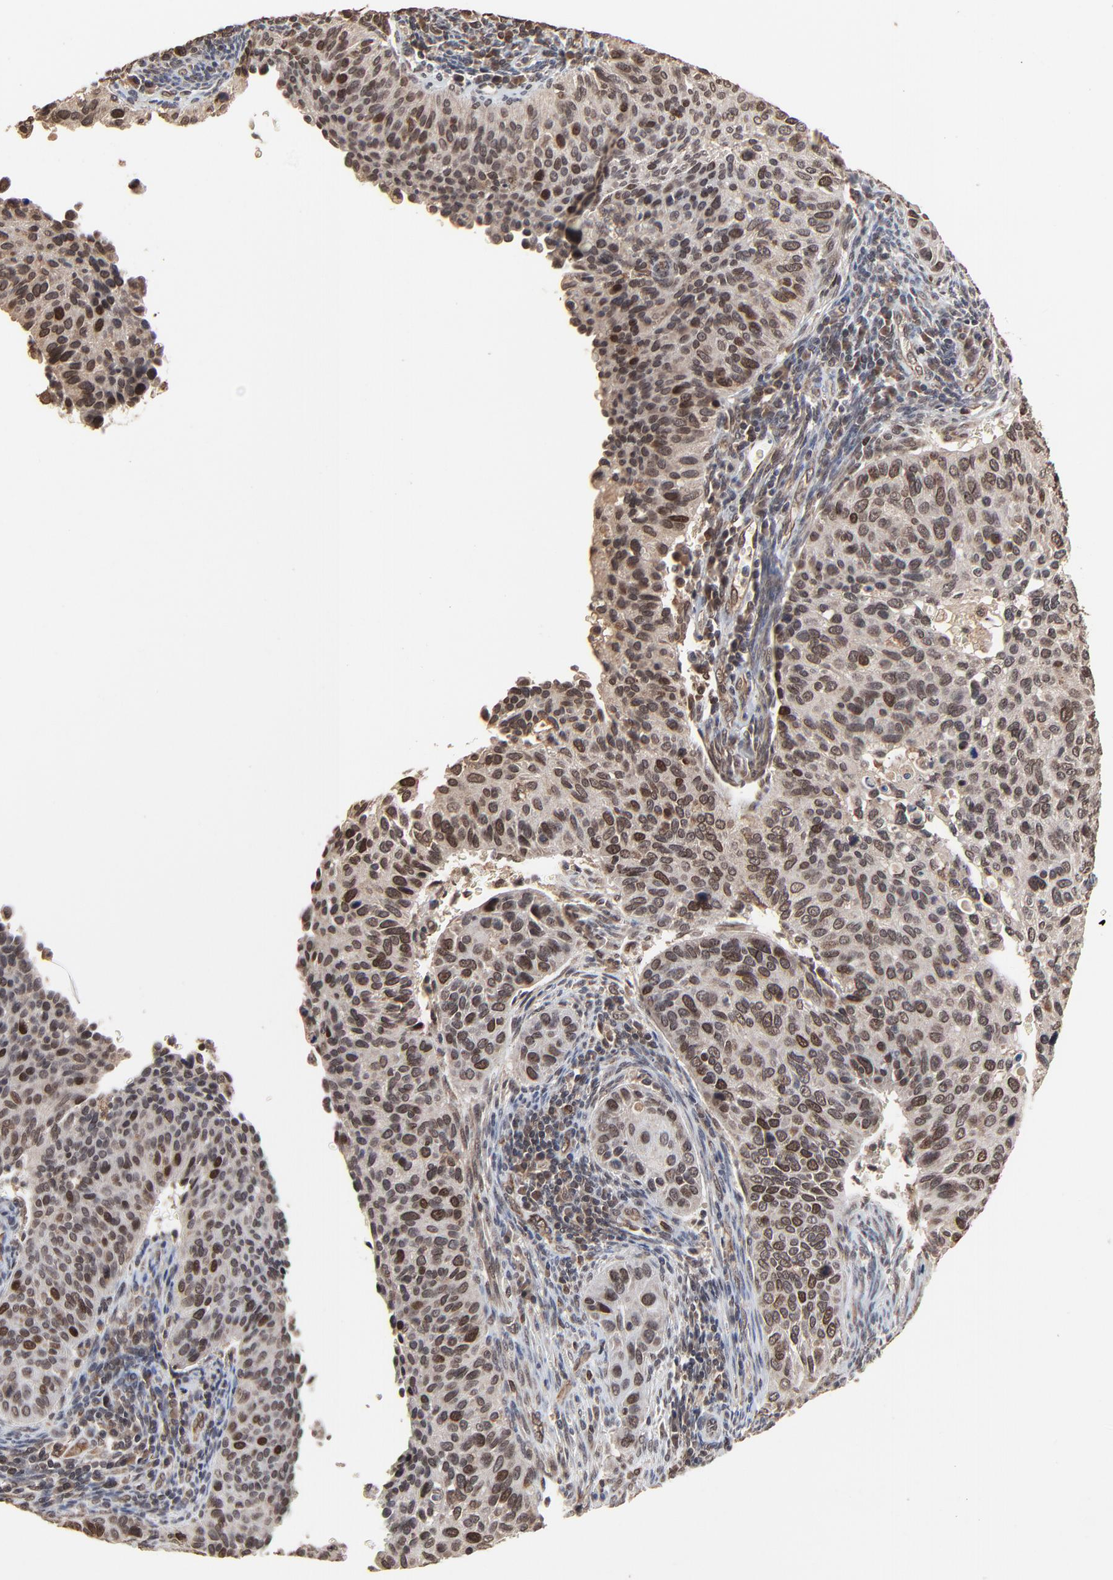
{"staining": {"intensity": "moderate", "quantity": ">75%", "location": "cytoplasmic/membranous,nuclear"}, "tissue": "cervical cancer", "cell_type": "Tumor cells", "image_type": "cancer", "snomed": [{"axis": "morphology", "description": "Adenocarcinoma, NOS"}, {"axis": "topography", "description": "Cervix"}], "caption": "This photomicrograph displays immunohistochemistry staining of human cervical cancer (adenocarcinoma), with medium moderate cytoplasmic/membranous and nuclear staining in about >75% of tumor cells.", "gene": "FAM227A", "patient": {"sex": "female", "age": 29}}